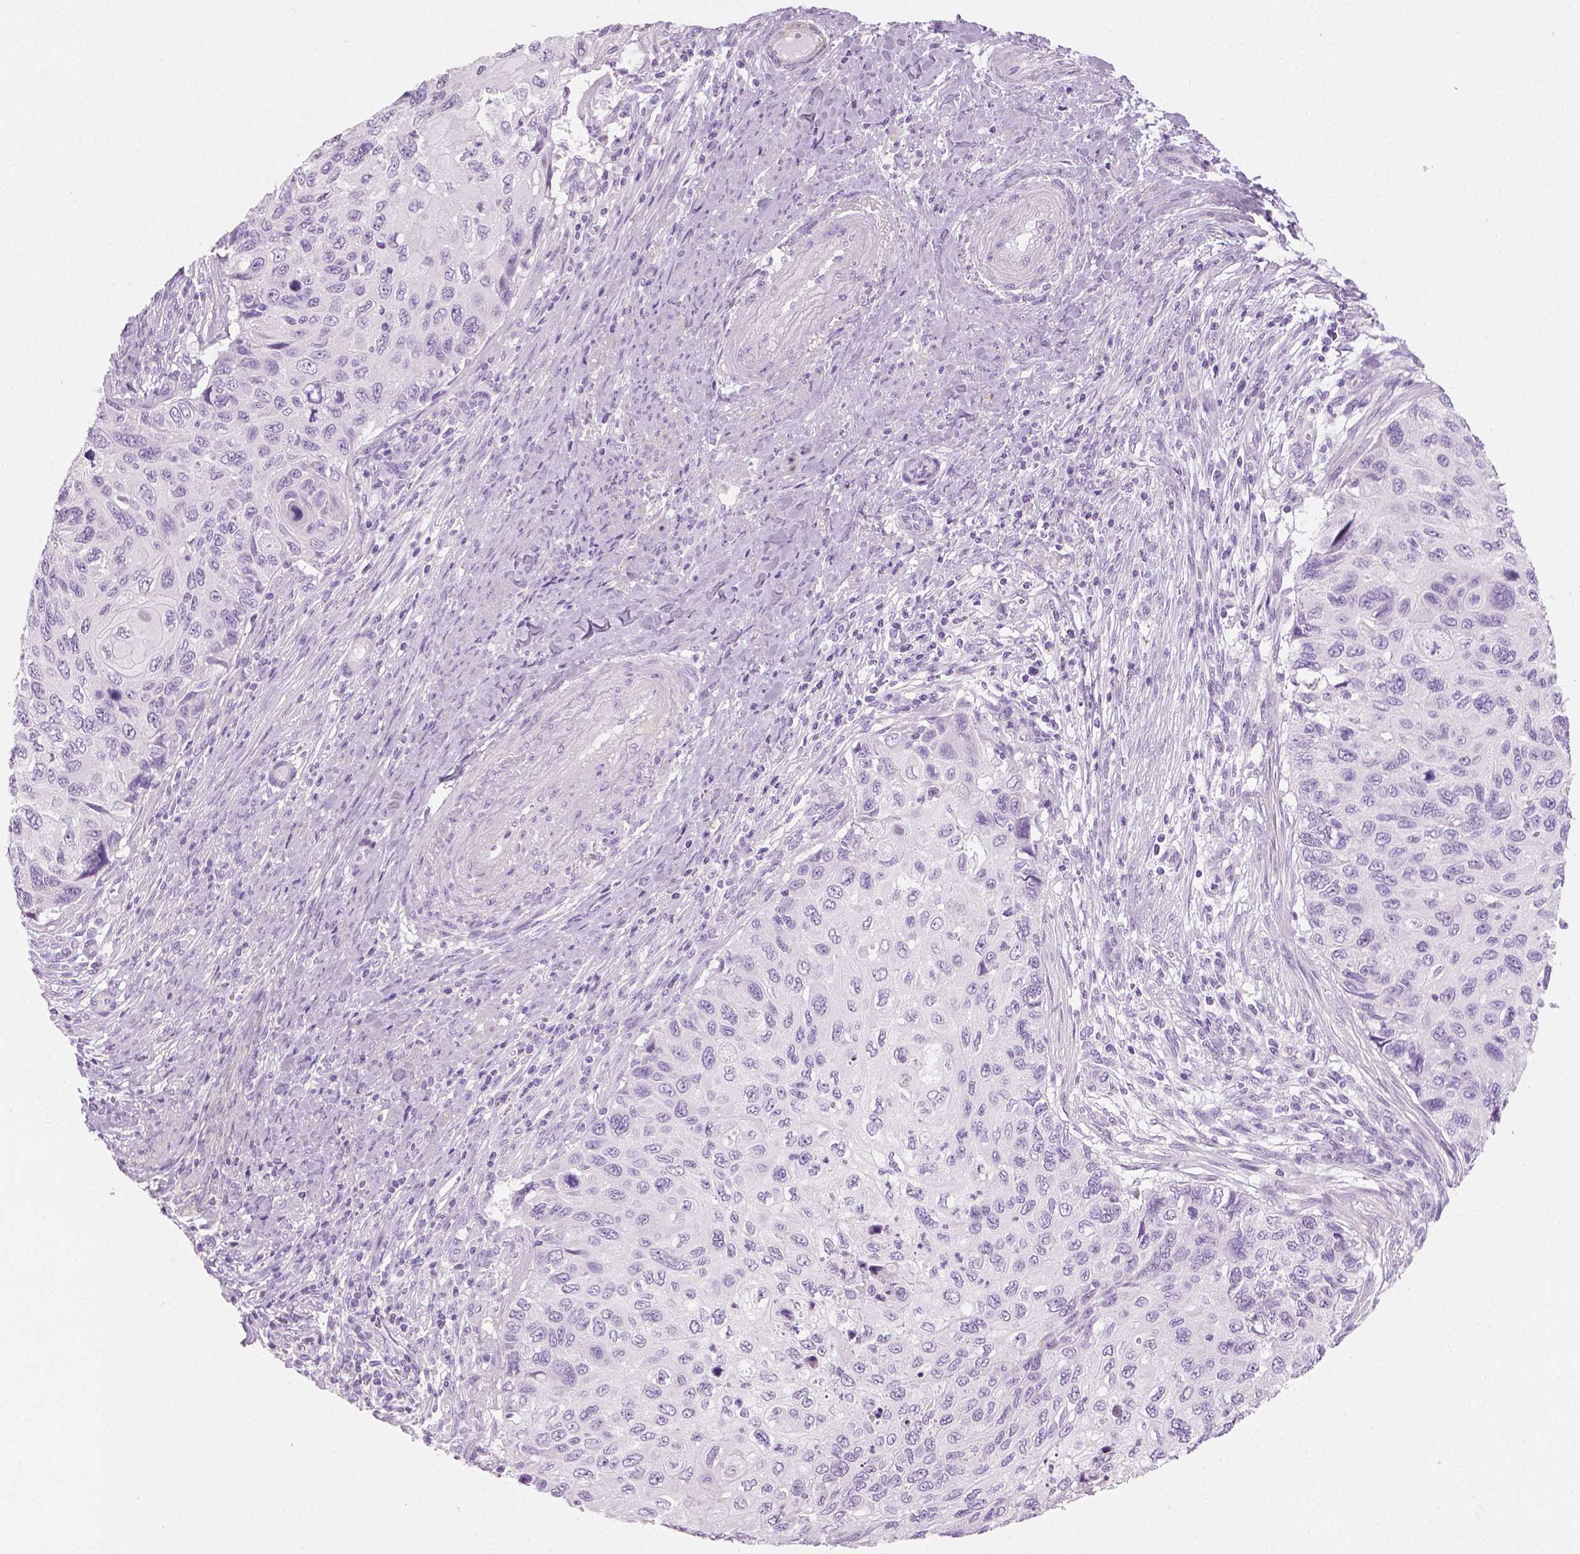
{"staining": {"intensity": "negative", "quantity": "none", "location": "none"}, "tissue": "cervical cancer", "cell_type": "Tumor cells", "image_type": "cancer", "snomed": [{"axis": "morphology", "description": "Squamous cell carcinoma, NOS"}, {"axis": "topography", "description": "Cervix"}], "caption": "The histopathology image shows no significant positivity in tumor cells of cervical cancer.", "gene": "PLIN4", "patient": {"sex": "female", "age": 70}}